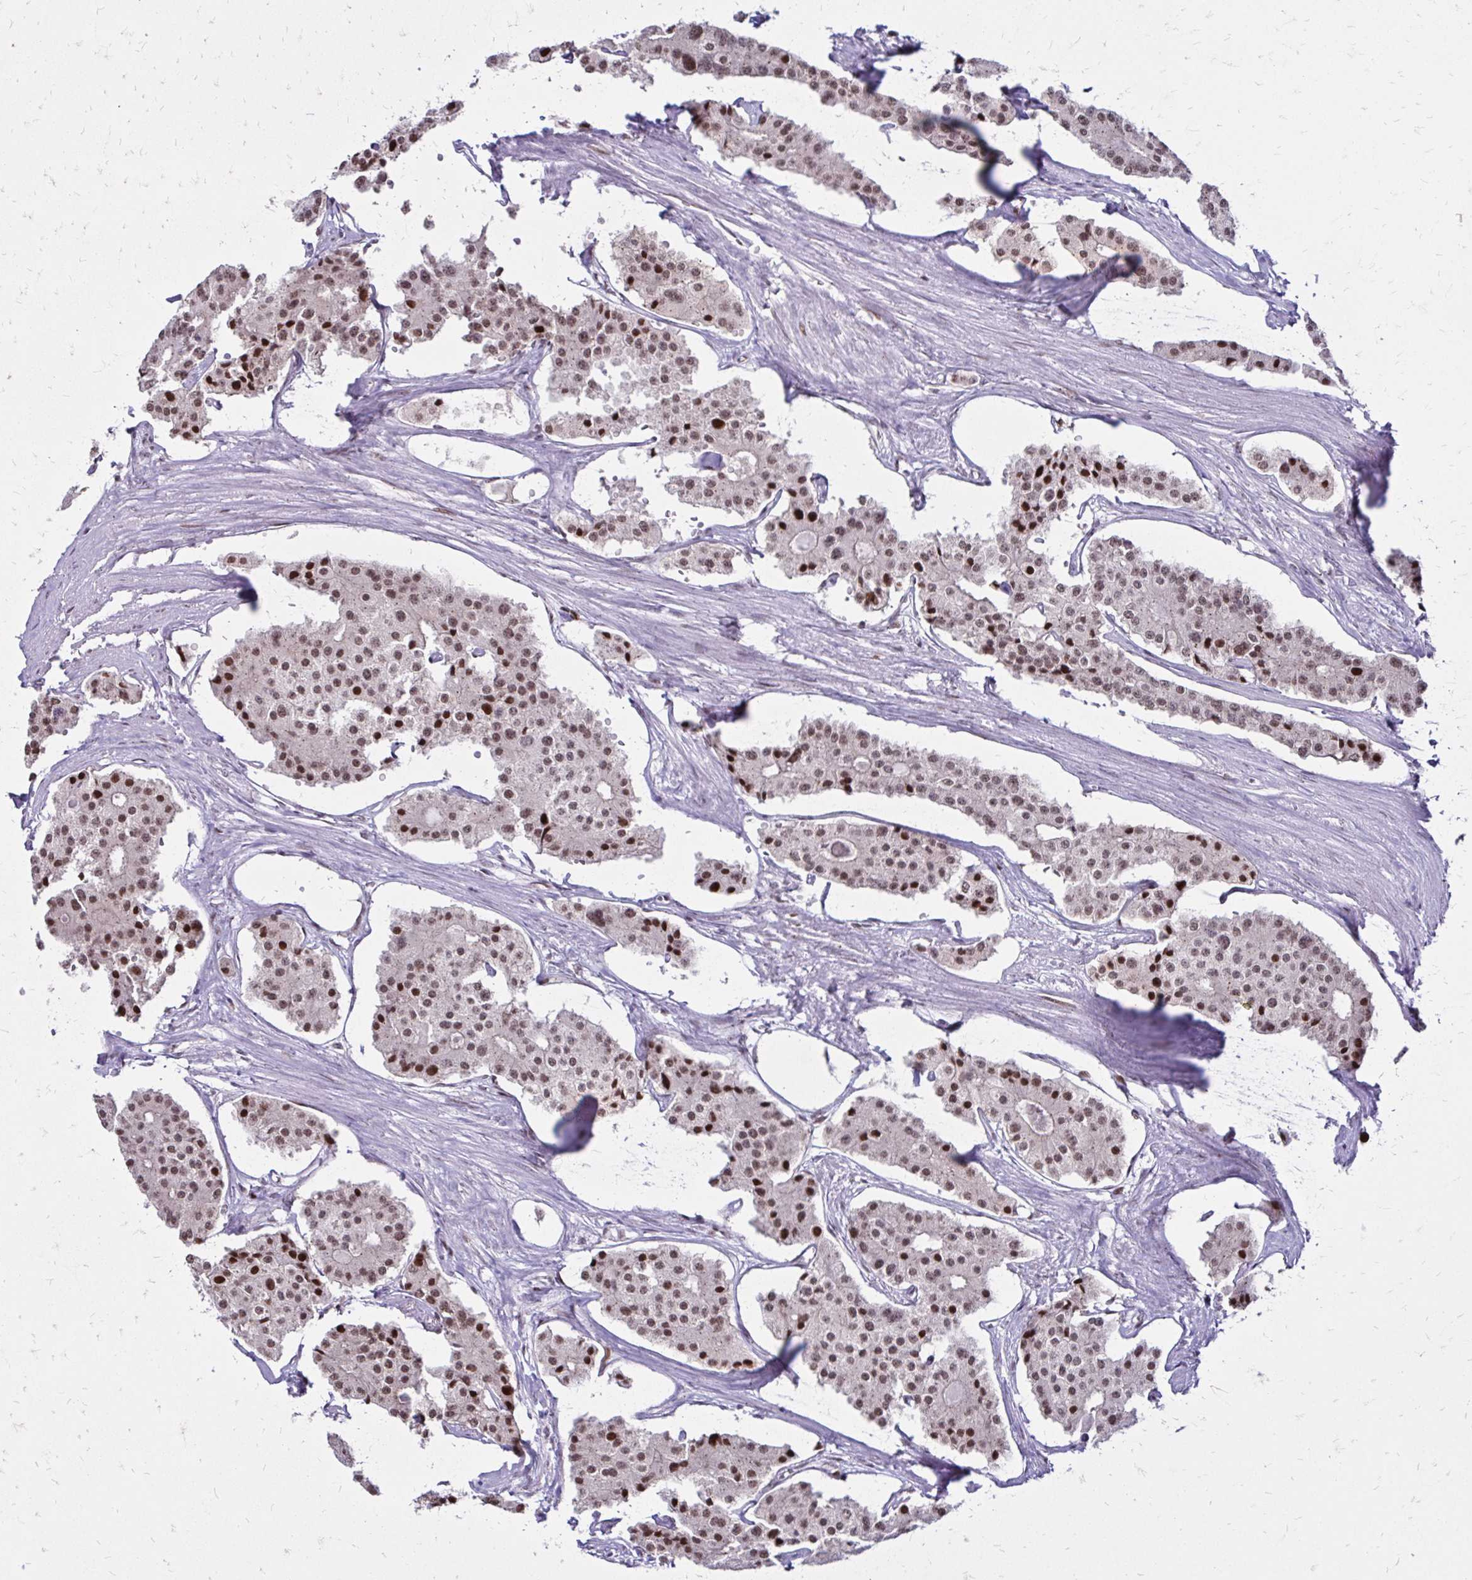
{"staining": {"intensity": "moderate", "quantity": ">75%", "location": "nuclear"}, "tissue": "carcinoid", "cell_type": "Tumor cells", "image_type": "cancer", "snomed": [{"axis": "morphology", "description": "Carcinoid, malignant, NOS"}, {"axis": "topography", "description": "Small intestine"}], "caption": "The photomicrograph shows immunohistochemical staining of malignant carcinoid. There is moderate nuclear positivity is appreciated in approximately >75% of tumor cells. The staining was performed using DAB (3,3'-diaminobenzidine) to visualize the protein expression in brown, while the nuclei were stained in blue with hematoxylin (Magnification: 20x).", "gene": "TOB1", "patient": {"sex": "female", "age": 65}}